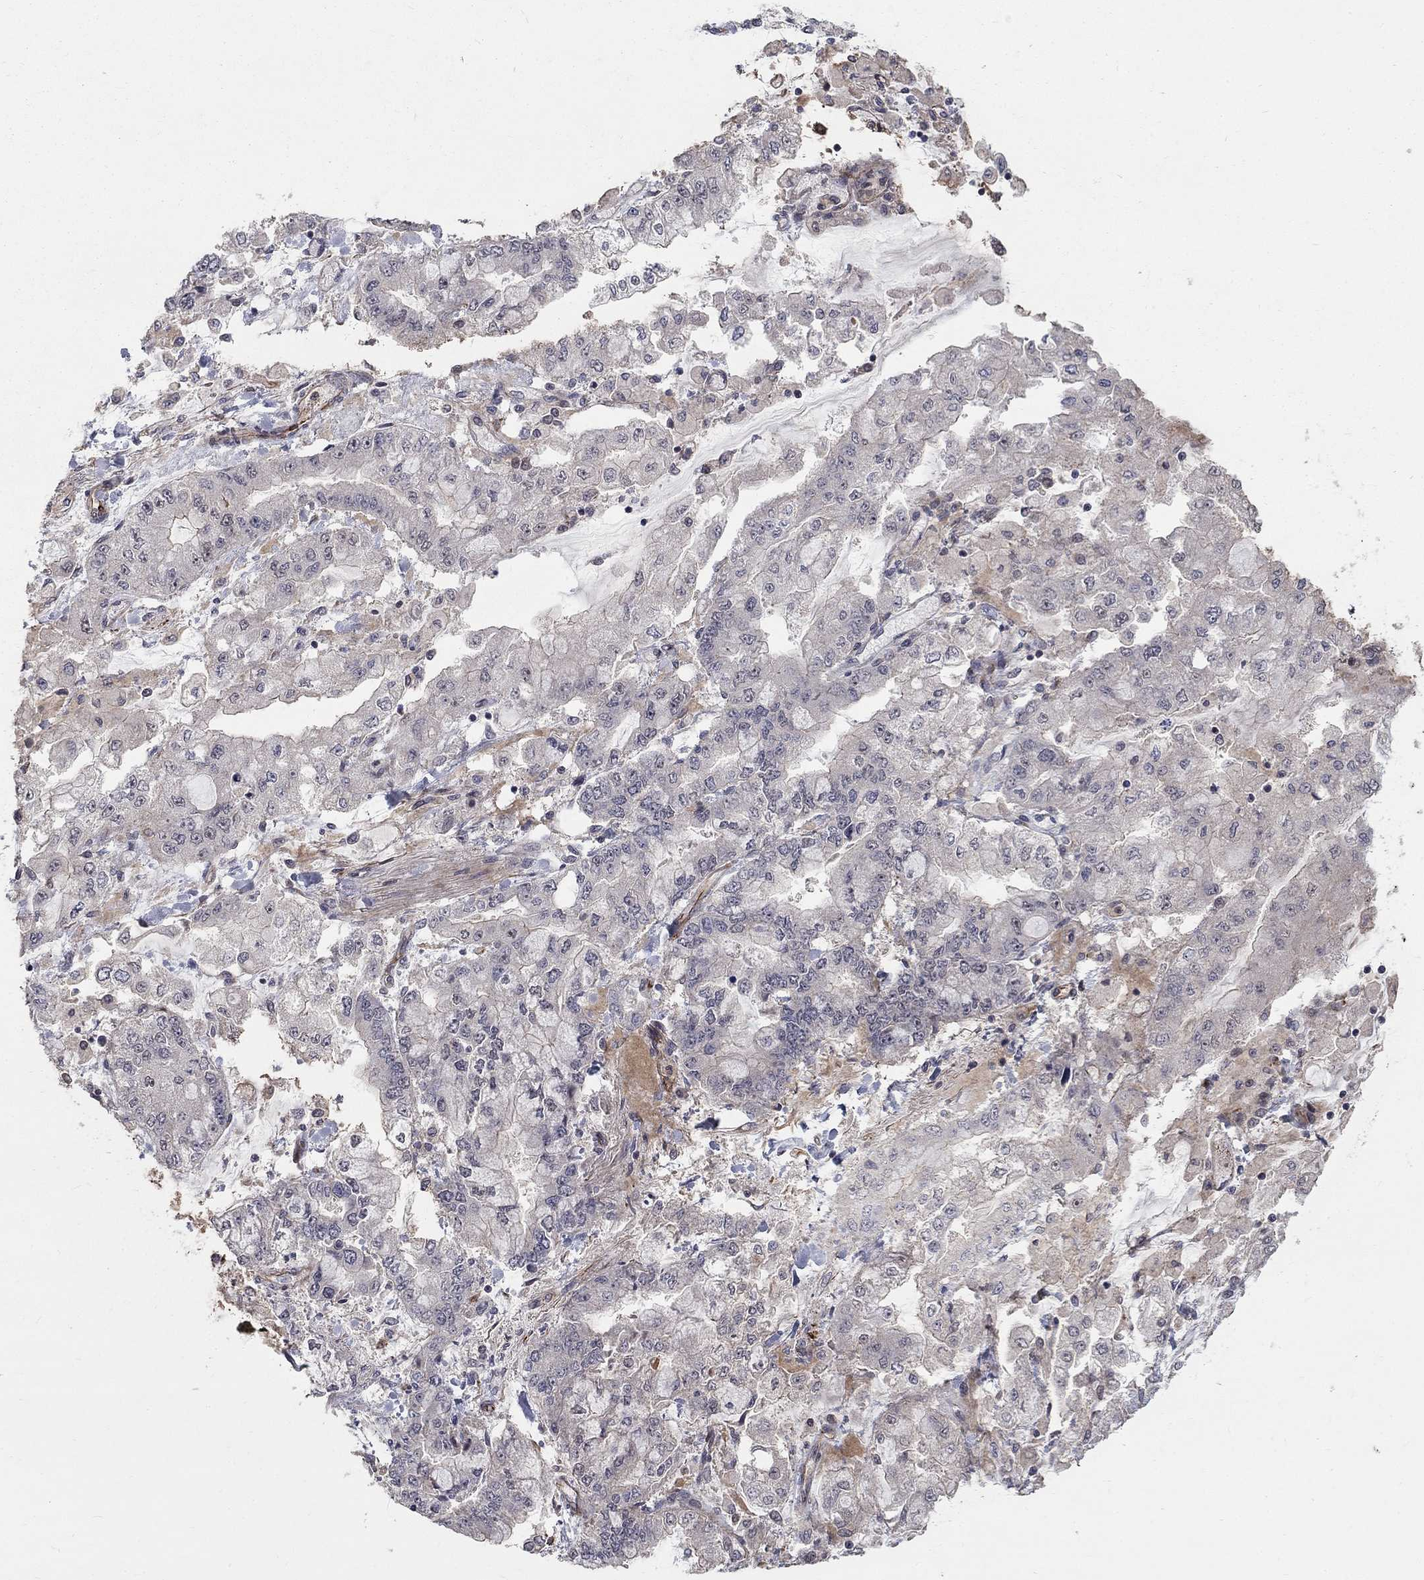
{"staining": {"intensity": "negative", "quantity": "none", "location": "none"}, "tissue": "stomach cancer", "cell_type": "Tumor cells", "image_type": "cancer", "snomed": [{"axis": "morphology", "description": "Normal tissue, NOS"}, {"axis": "morphology", "description": "Adenocarcinoma, NOS"}, {"axis": "topography", "description": "Stomach, upper"}, {"axis": "topography", "description": "Stomach"}], "caption": "Immunohistochemistry (IHC) of stomach adenocarcinoma displays no positivity in tumor cells.", "gene": "MSRA", "patient": {"sex": "male", "age": 76}}